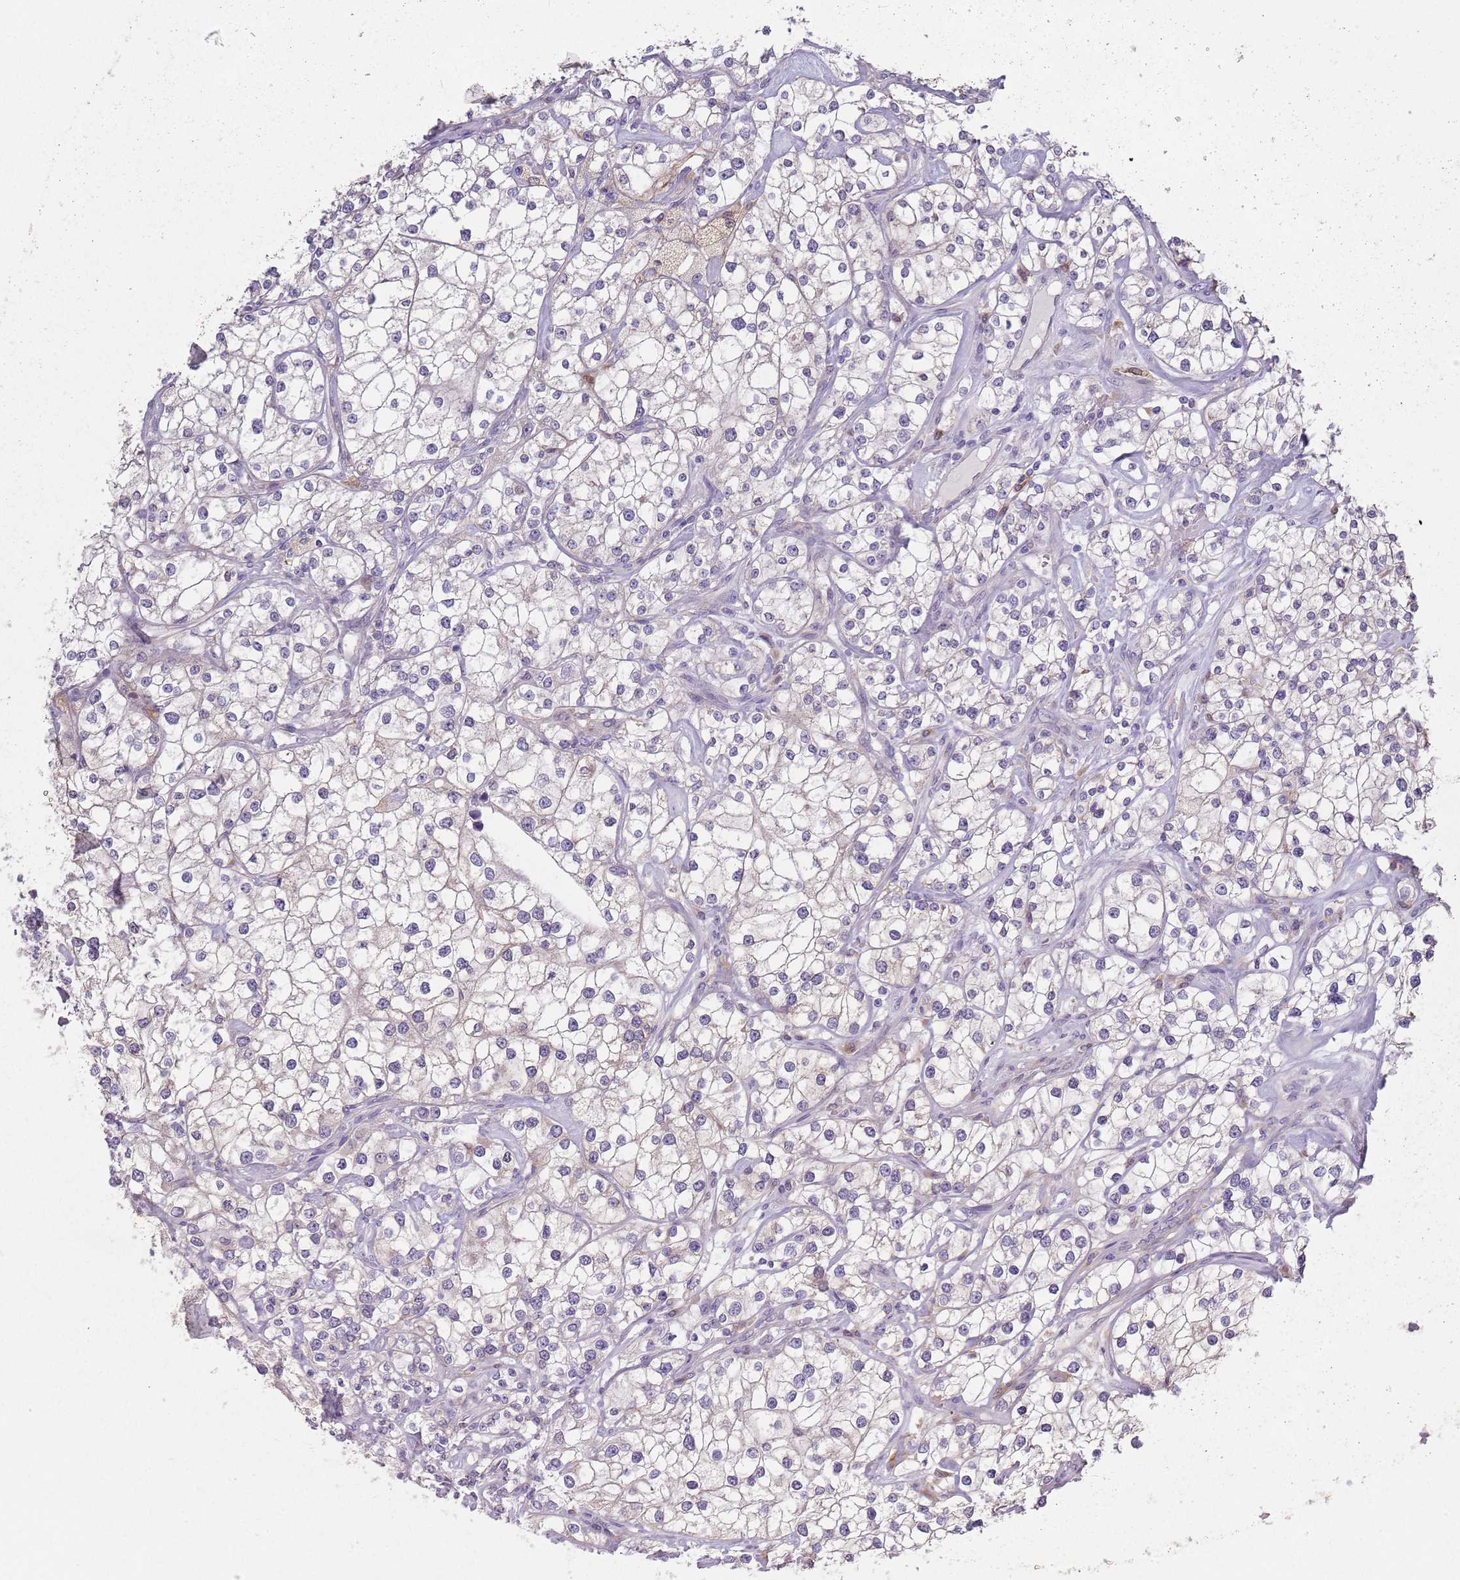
{"staining": {"intensity": "weak", "quantity": "<25%", "location": "cytoplasmic/membranous"}, "tissue": "renal cancer", "cell_type": "Tumor cells", "image_type": "cancer", "snomed": [{"axis": "morphology", "description": "Adenocarcinoma, NOS"}, {"axis": "topography", "description": "Kidney"}], "caption": "Immunohistochemistry (IHC) of human renal adenocarcinoma exhibits no staining in tumor cells.", "gene": "COQ5", "patient": {"sex": "male", "age": 77}}